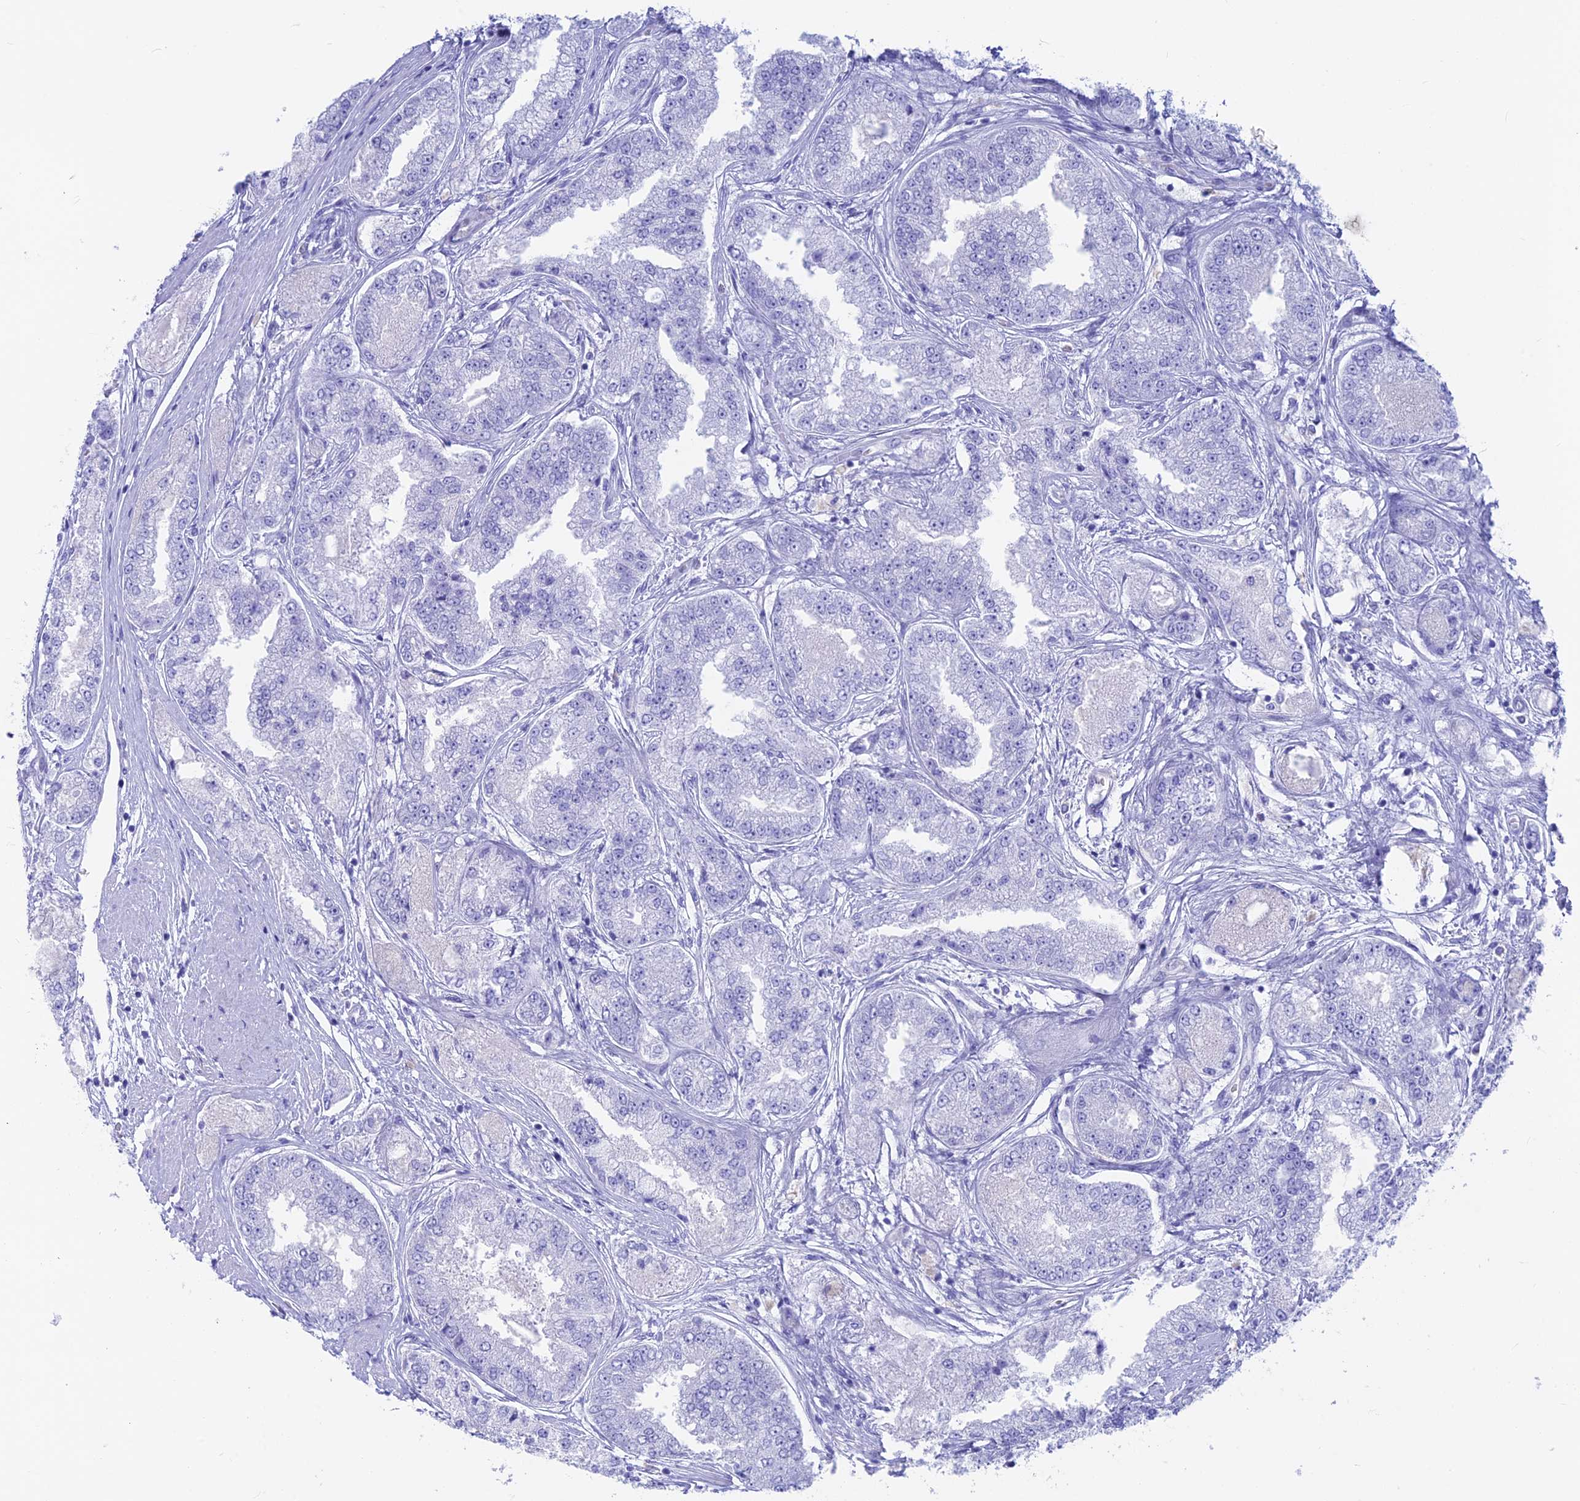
{"staining": {"intensity": "negative", "quantity": "none", "location": "none"}, "tissue": "prostate cancer", "cell_type": "Tumor cells", "image_type": "cancer", "snomed": [{"axis": "morphology", "description": "Adenocarcinoma, High grade"}, {"axis": "topography", "description": "Prostate"}], "caption": "This is an immunohistochemistry (IHC) histopathology image of human prostate cancer. There is no staining in tumor cells.", "gene": "GNGT2", "patient": {"sex": "male", "age": 71}}